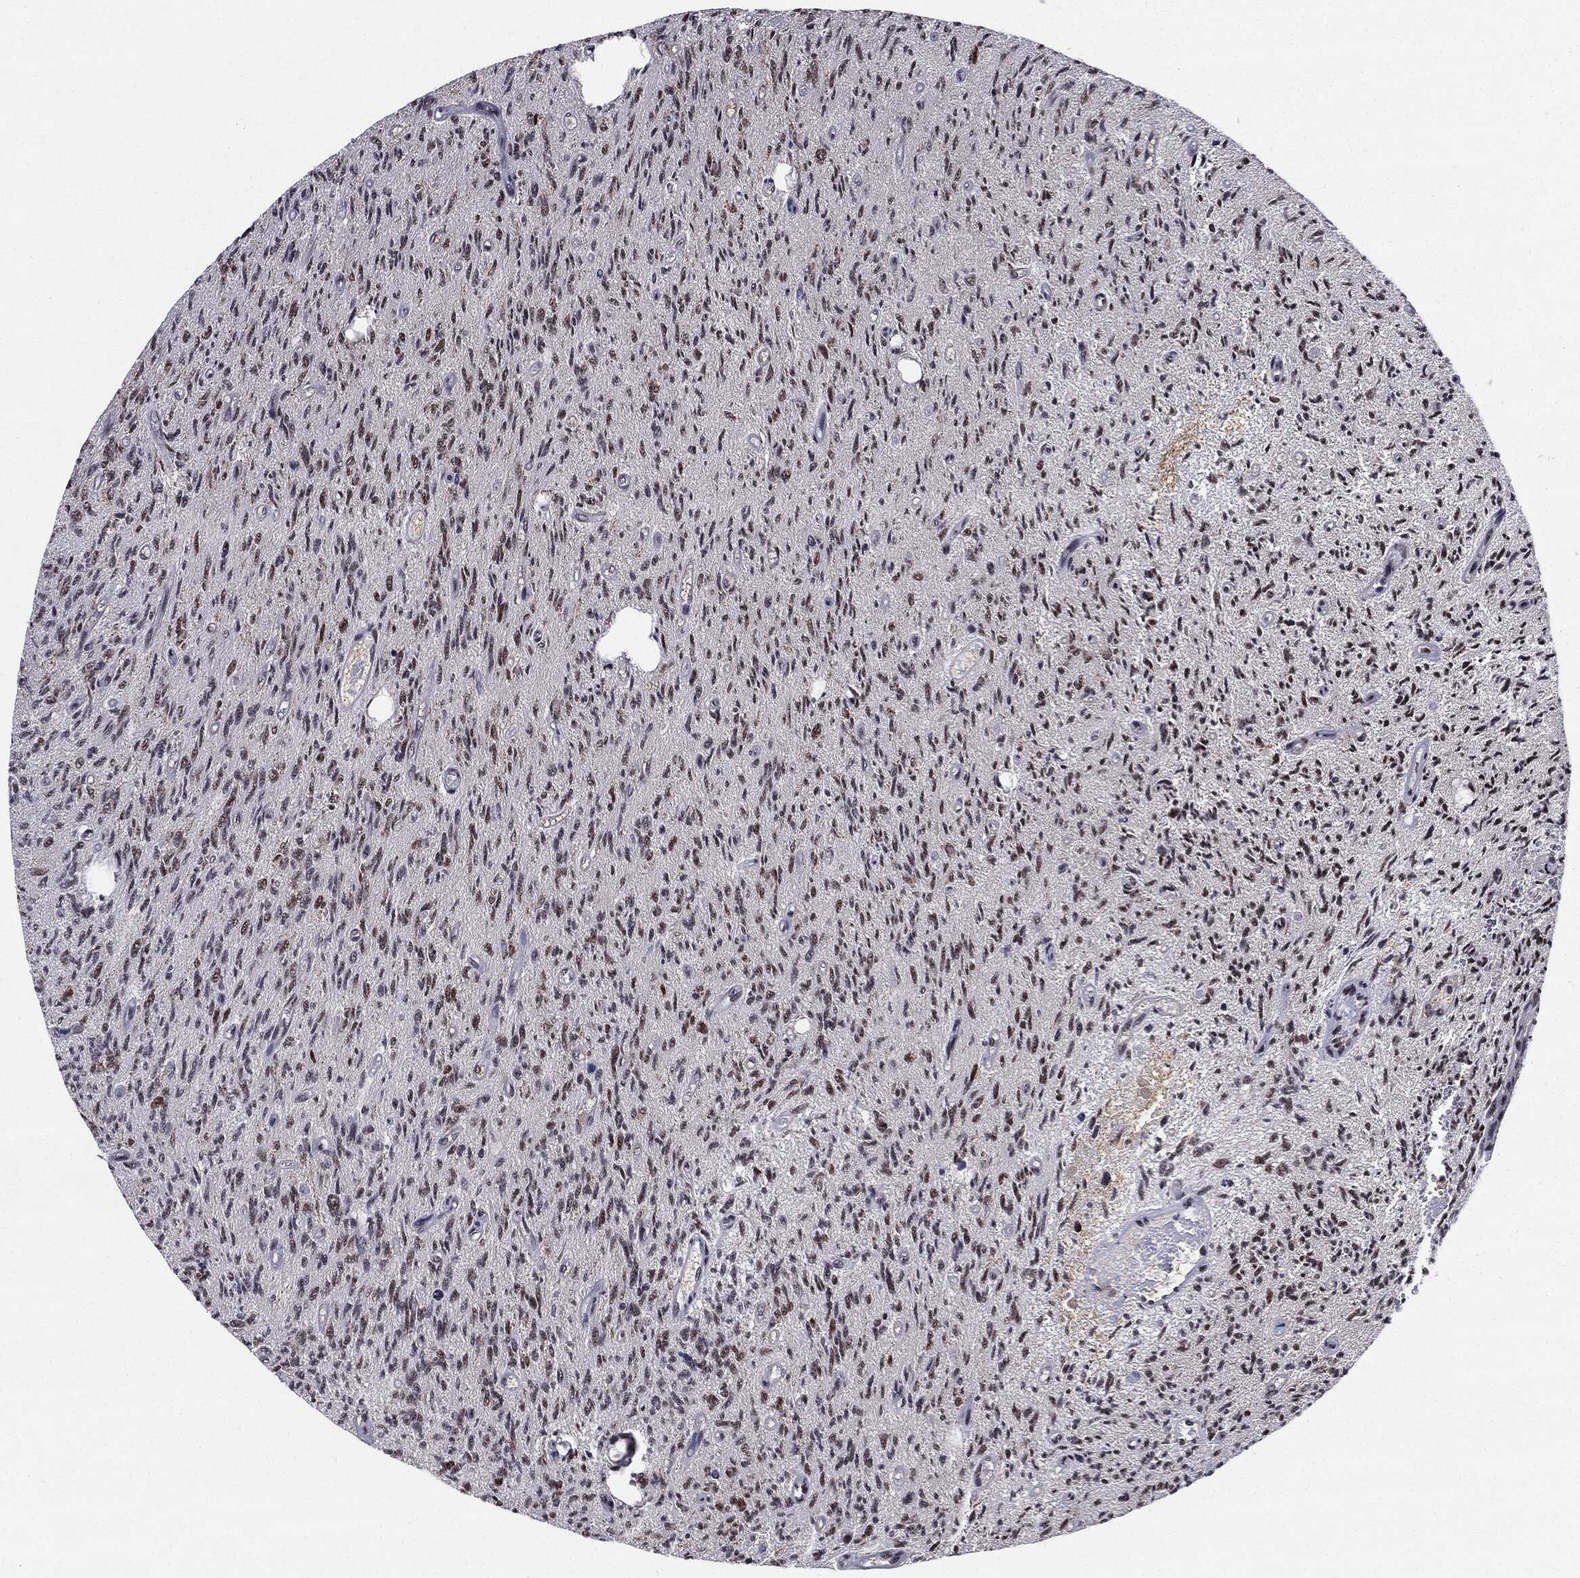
{"staining": {"intensity": "strong", "quantity": "25%-75%", "location": "nuclear"}, "tissue": "glioma", "cell_type": "Tumor cells", "image_type": "cancer", "snomed": [{"axis": "morphology", "description": "Glioma, malignant, High grade"}, {"axis": "topography", "description": "Brain"}], "caption": "A brown stain shows strong nuclear staining of a protein in human glioma tumor cells.", "gene": "JUN", "patient": {"sex": "male", "age": 64}}